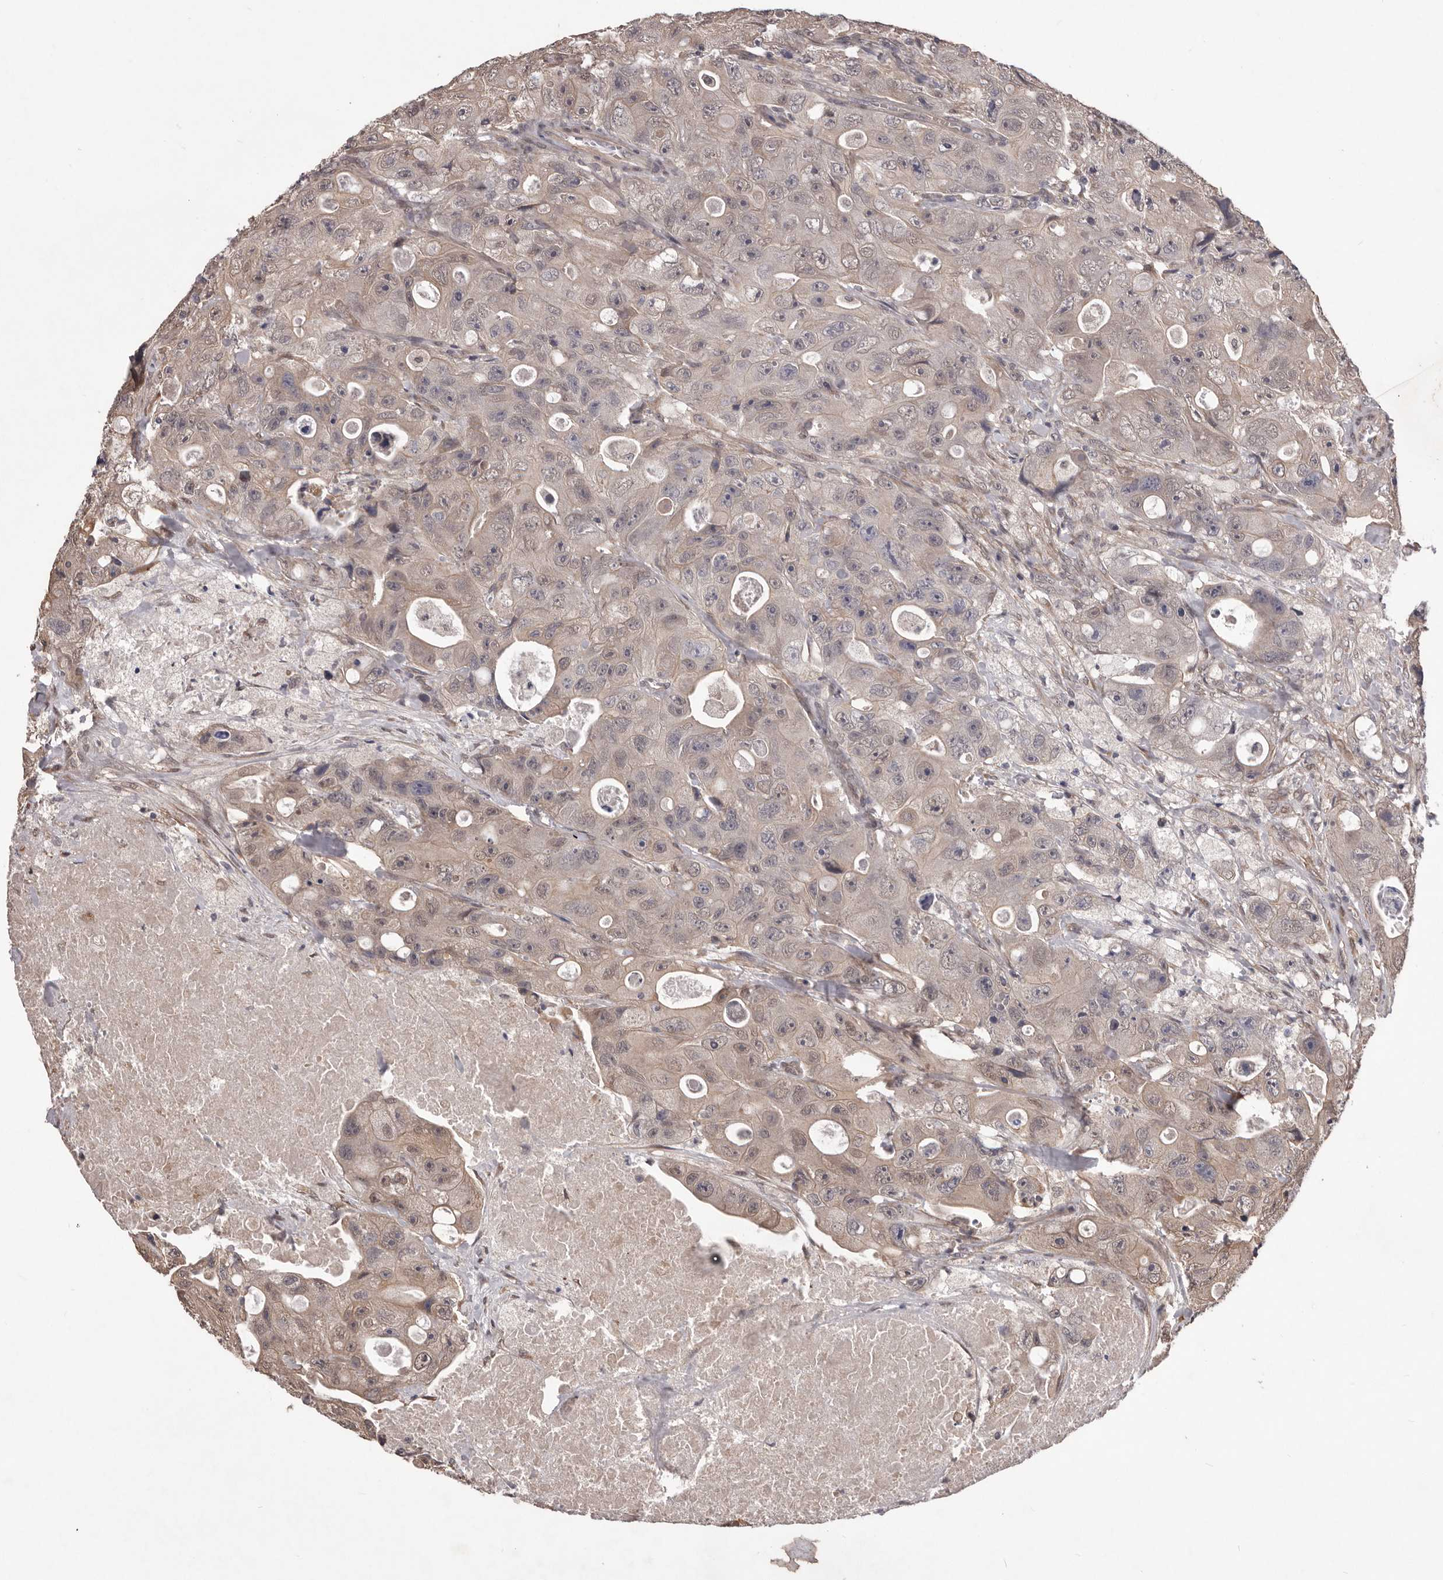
{"staining": {"intensity": "weak", "quantity": "25%-75%", "location": "cytoplasmic/membranous"}, "tissue": "colorectal cancer", "cell_type": "Tumor cells", "image_type": "cancer", "snomed": [{"axis": "morphology", "description": "Adenocarcinoma, NOS"}, {"axis": "topography", "description": "Colon"}], "caption": "Colorectal cancer tissue displays weak cytoplasmic/membranous positivity in approximately 25%-75% of tumor cells, visualized by immunohistochemistry.", "gene": "CELF3", "patient": {"sex": "female", "age": 46}}